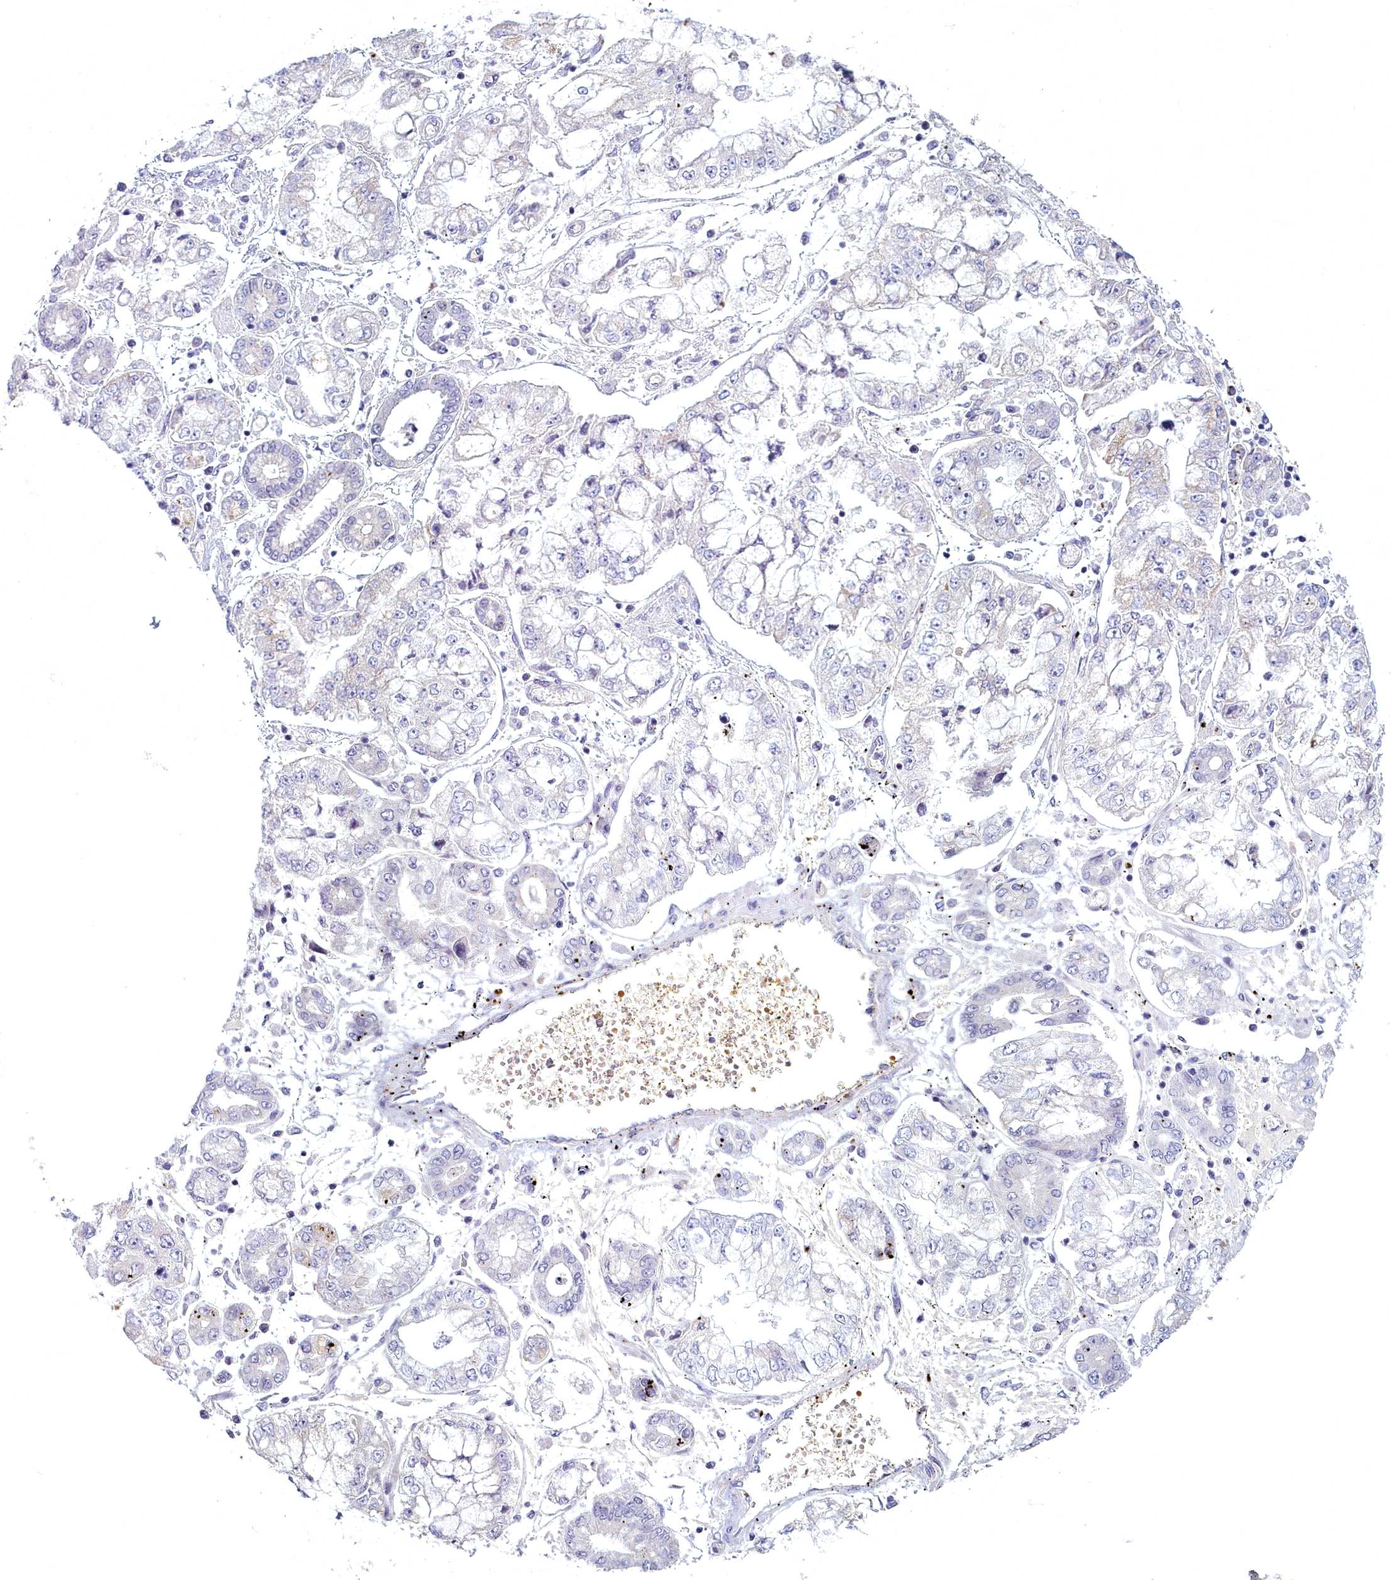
{"staining": {"intensity": "negative", "quantity": "none", "location": "none"}, "tissue": "stomach cancer", "cell_type": "Tumor cells", "image_type": "cancer", "snomed": [{"axis": "morphology", "description": "Adenocarcinoma, NOS"}, {"axis": "topography", "description": "Stomach"}], "caption": "The image shows no staining of tumor cells in stomach cancer. (Brightfield microscopy of DAB IHC at high magnification).", "gene": "ARL15", "patient": {"sex": "male", "age": 76}}